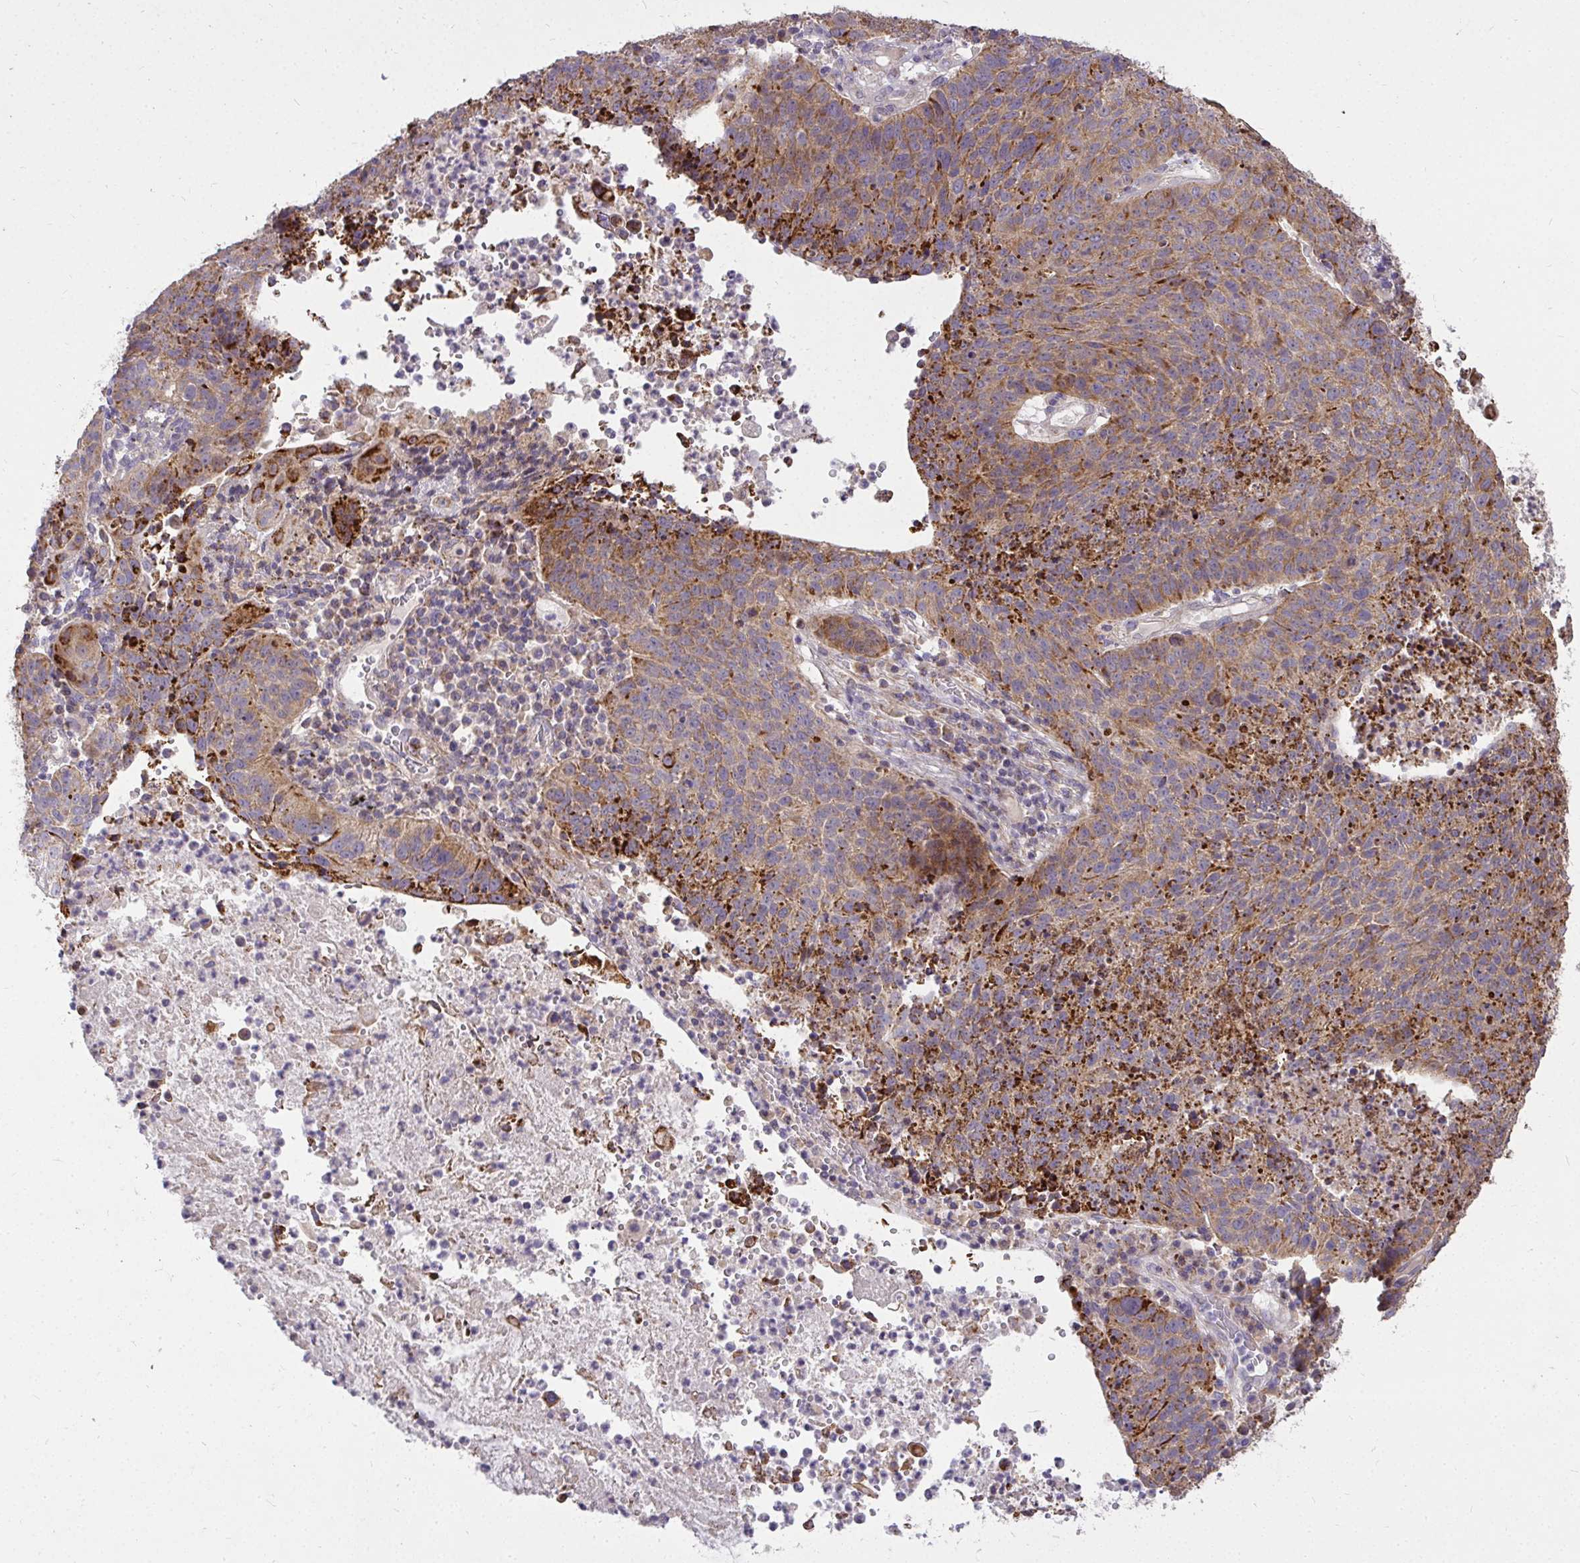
{"staining": {"intensity": "moderate", "quantity": "25%-75%", "location": "cytoplasmic/membranous"}, "tissue": "lung cancer", "cell_type": "Tumor cells", "image_type": "cancer", "snomed": [{"axis": "morphology", "description": "Squamous cell carcinoma, NOS"}, {"axis": "topography", "description": "Lung"}], "caption": "Lung cancer (squamous cell carcinoma) stained with a protein marker demonstrates moderate staining in tumor cells.", "gene": "STRIP1", "patient": {"sex": "male", "age": 63}}